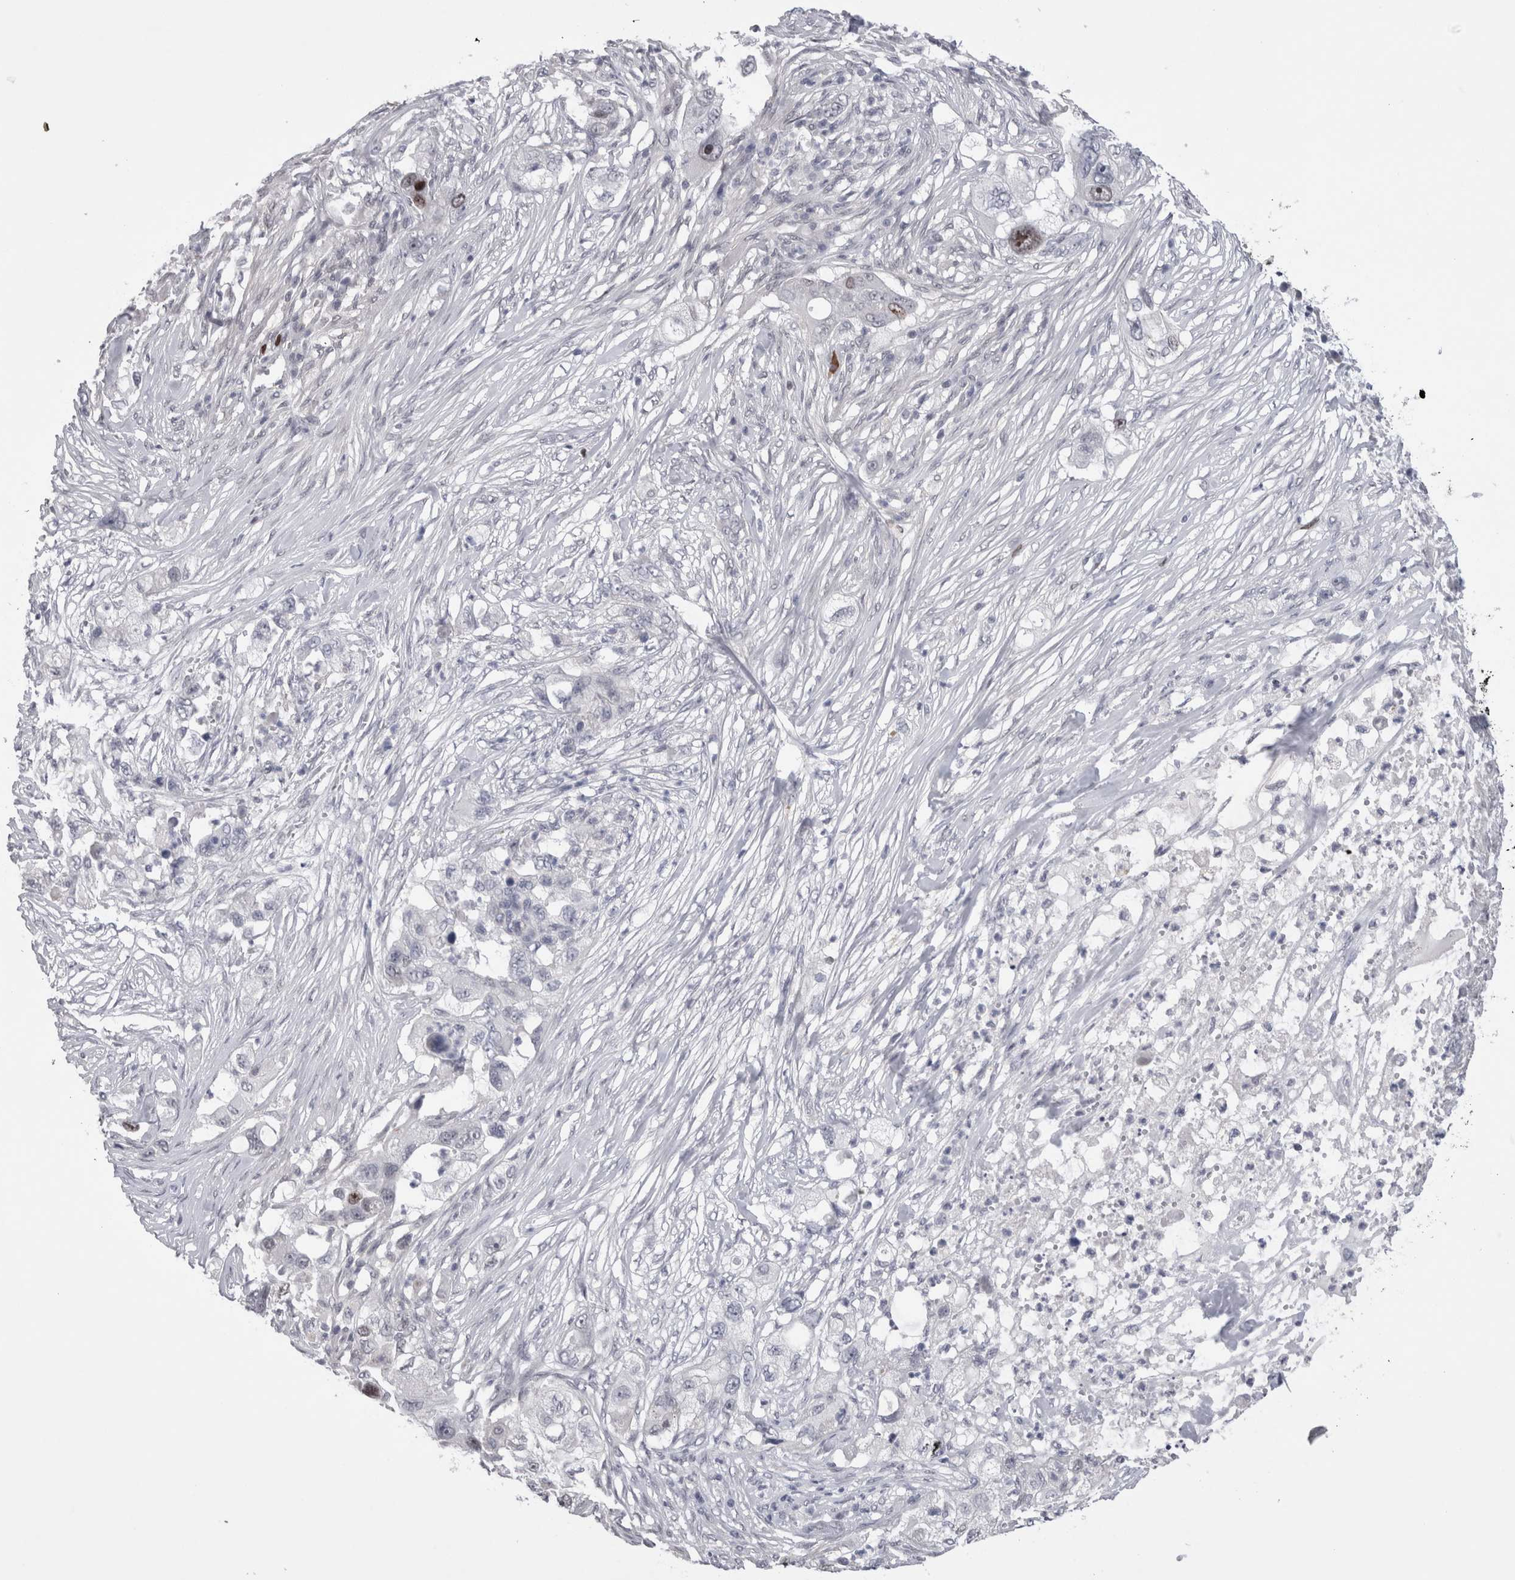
{"staining": {"intensity": "moderate", "quantity": "<25%", "location": "nuclear"}, "tissue": "pancreatic cancer", "cell_type": "Tumor cells", "image_type": "cancer", "snomed": [{"axis": "morphology", "description": "Adenocarcinoma, NOS"}, {"axis": "topography", "description": "Pancreas"}], "caption": "The micrograph displays immunohistochemical staining of adenocarcinoma (pancreatic). There is moderate nuclear positivity is identified in approximately <25% of tumor cells.", "gene": "KIF18B", "patient": {"sex": "female", "age": 78}}